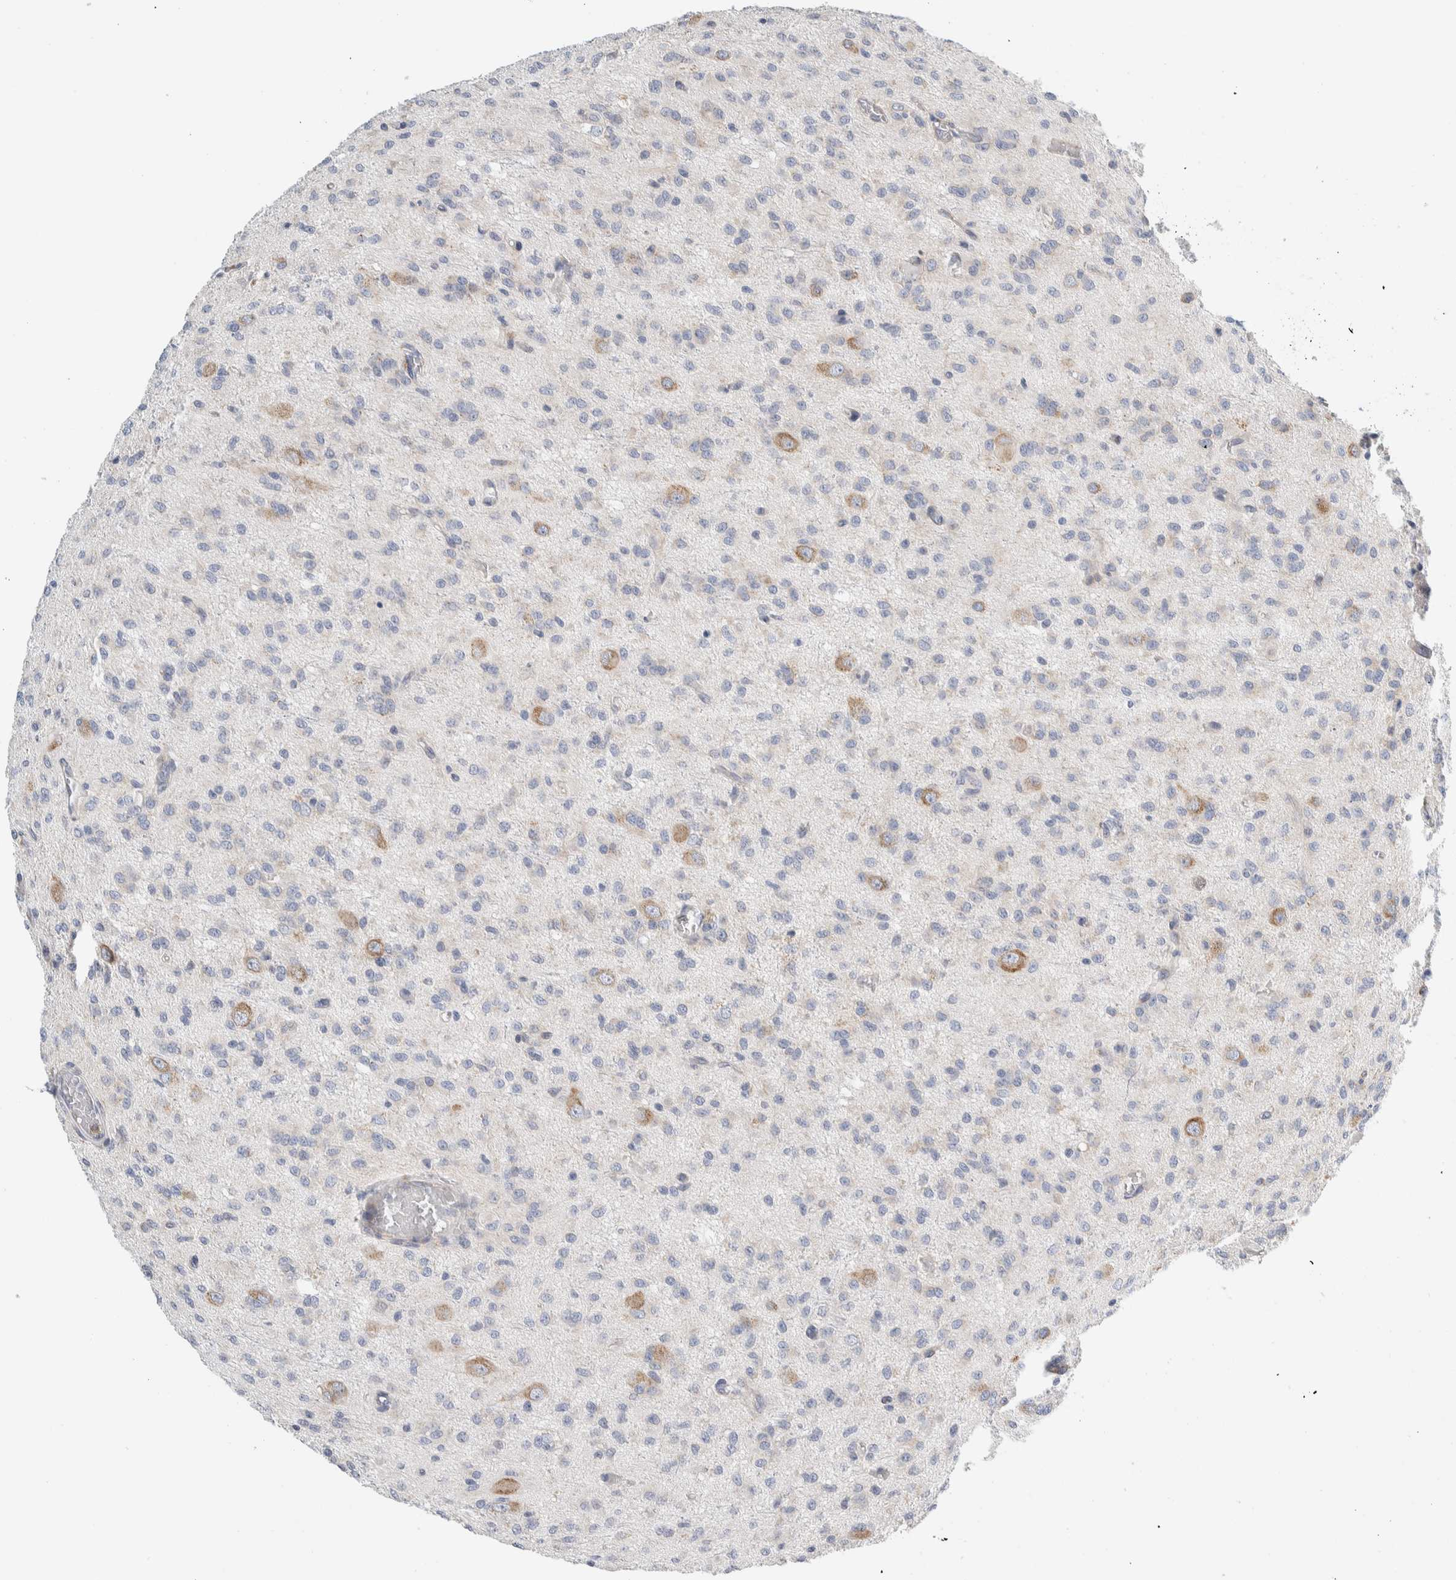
{"staining": {"intensity": "negative", "quantity": "none", "location": "none"}, "tissue": "glioma", "cell_type": "Tumor cells", "image_type": "cancer", "snomed": [{"axis": "morphology", "description": "Glioma, malignant, High grade"}, {"axis": "topography", "description": "Brain"}], "caption": "High magnification brightfield microscopy of glioma stained with DAB (brown) and counterstained with hematoxylin (blue): tumor cells show no significant positivity.", "gene": "RACK1", "patient": {"sex": "female", "age": 59}}